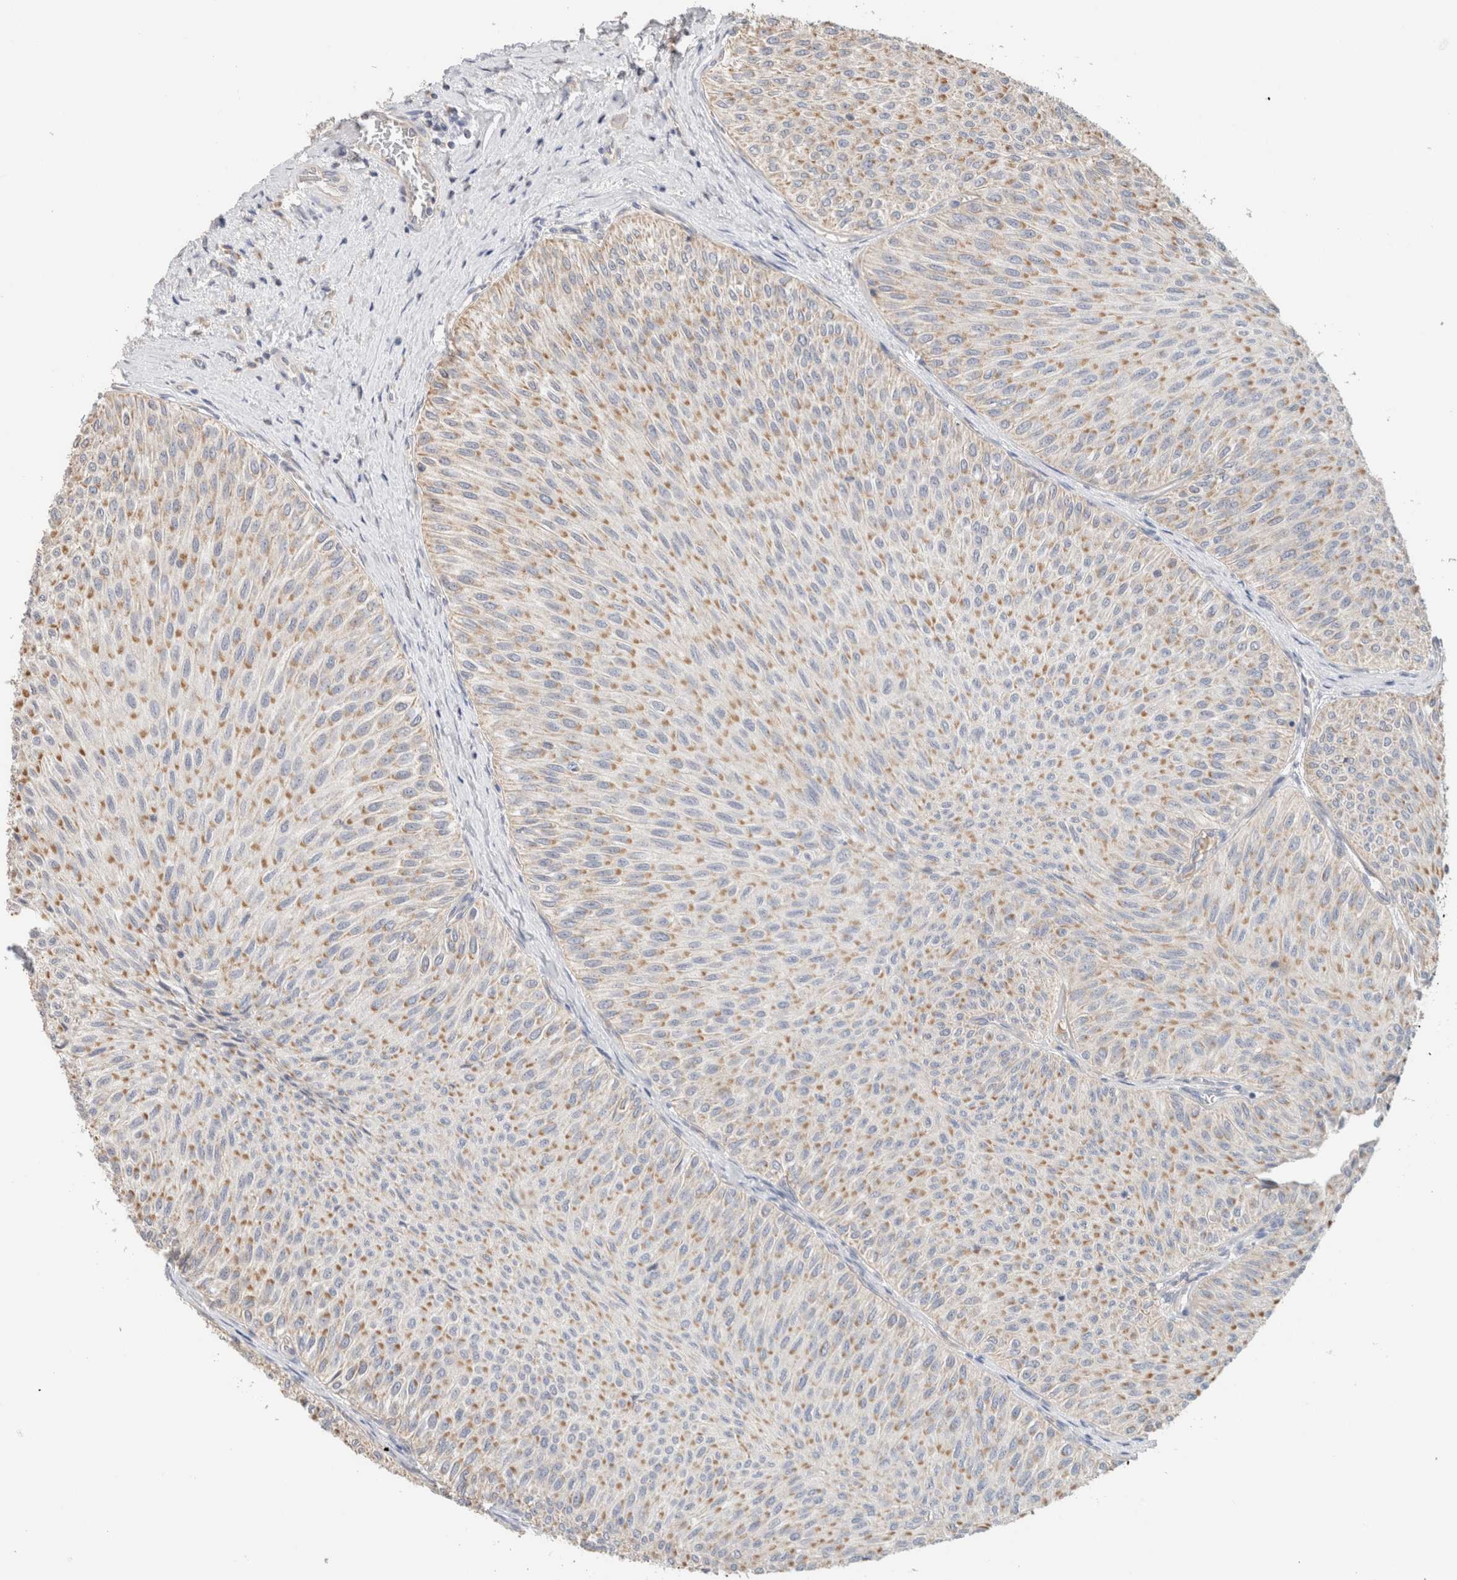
{"staining": {"intensity": "weak", "quantity": ">75%", "location": "cytoplasmic/membranous"}, "tissue": "urothelial cancer", "cell_type": "Tumor cells", "image_type": "cancer", "snomed": [{"axis": "morphology", "description": "Urothelial carcinoma, Low grade"}, {"axis": "topography", "description": "Urinary bladder"}], "caption": "Immunohistochemical staining of urothelial cancer displays low levels of weak cytoplasmic/membranous positivity in about >75% of tumor cells.", "gene": "CA13", "patient": {"sex": "male", "age": 78}}